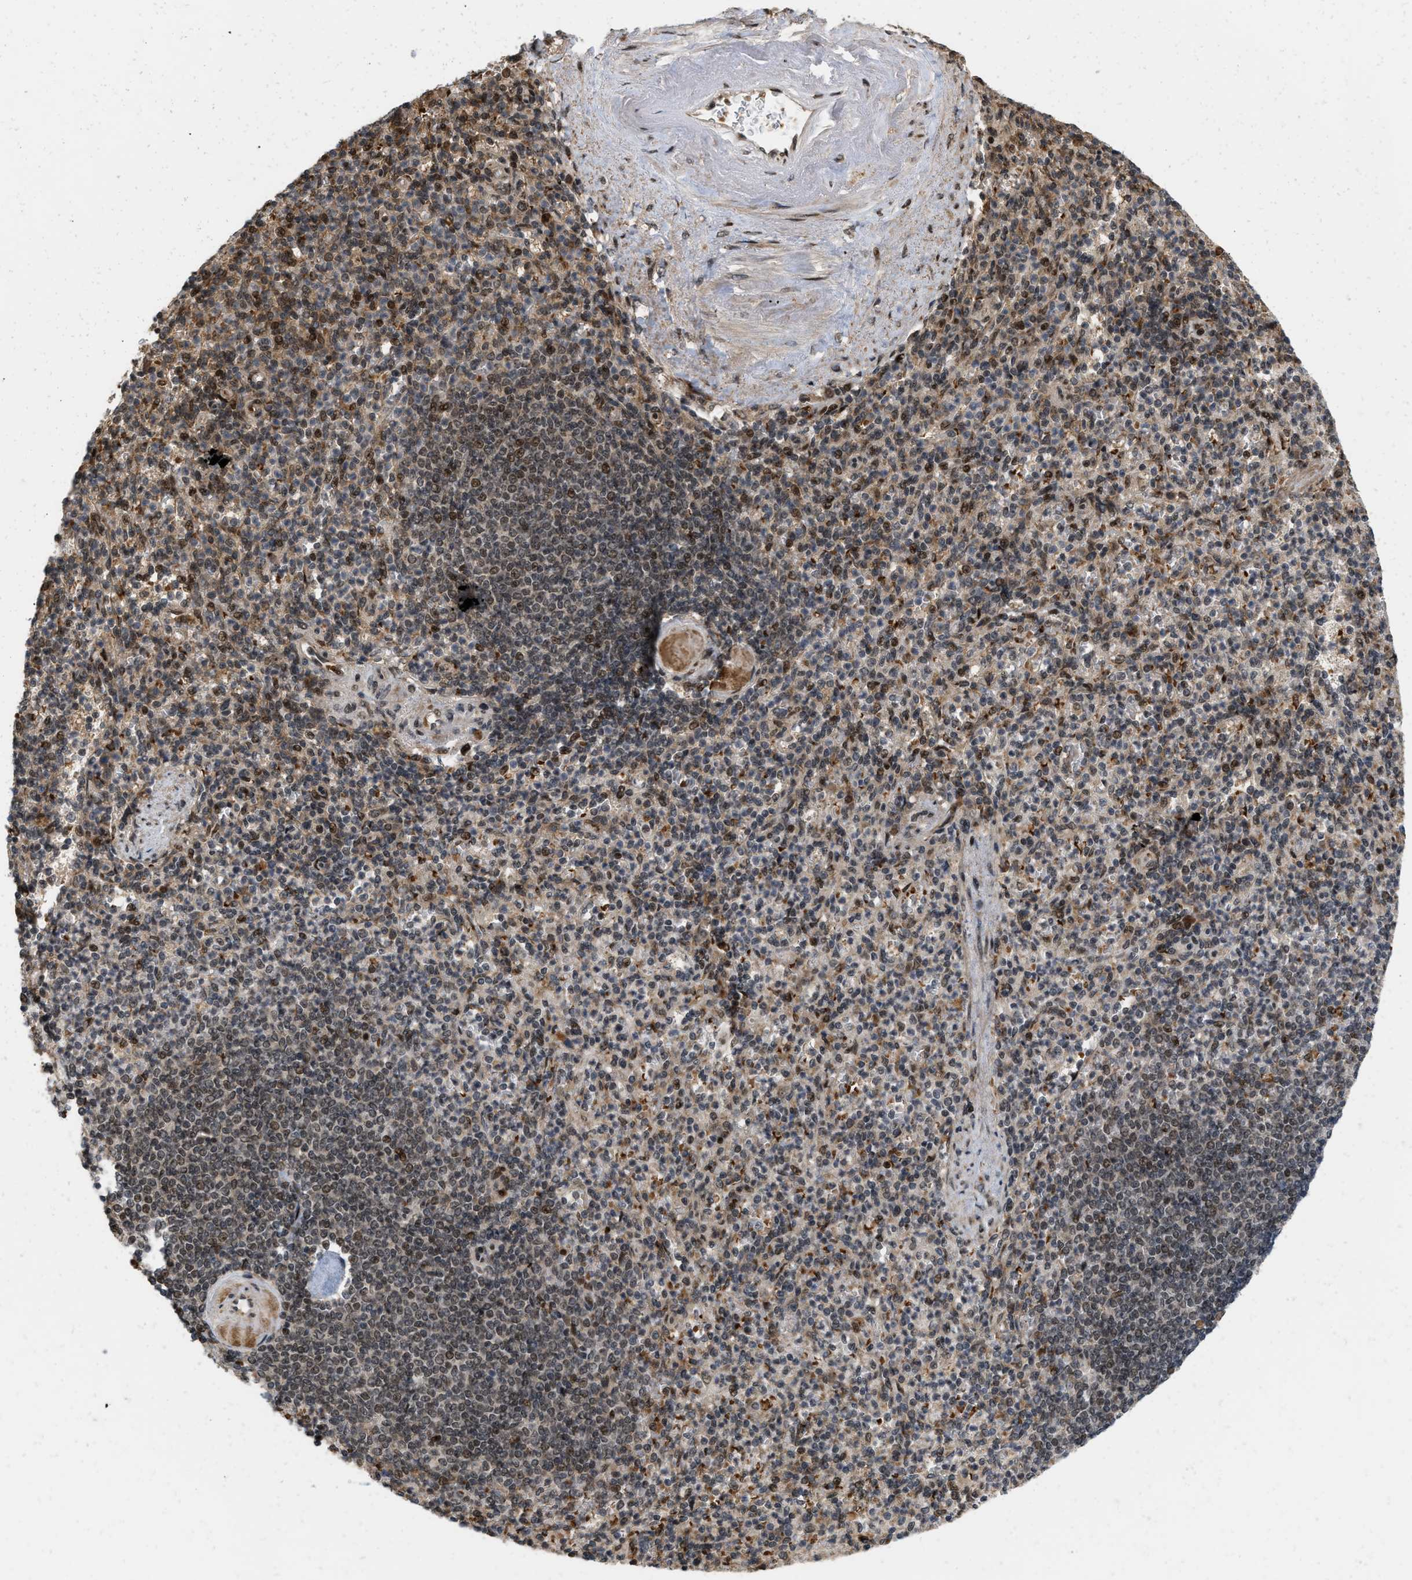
{"staining": {"intensity": "moderate", "quantity": ">75%", "location": "cytoplasmic/membranous,nuclear"}, "tissue": "spleen", "cell_type": "Cells in red pulp", "image_type": "normal", "snomed": [{"axis": "morphology", "description": "Normal tissue, NOS"}, {"axis": "topography", "description": "Spleen"}], "caption": "Moderate cytoplasmic/membranous,nuclear positivity for a protein is appreciated in about >75% of cells in red pulp of normal spleen using immunohistochemistry (IHC).", "gene": "ANKRD11", "patient": {"sex": "female", "age": 74}}